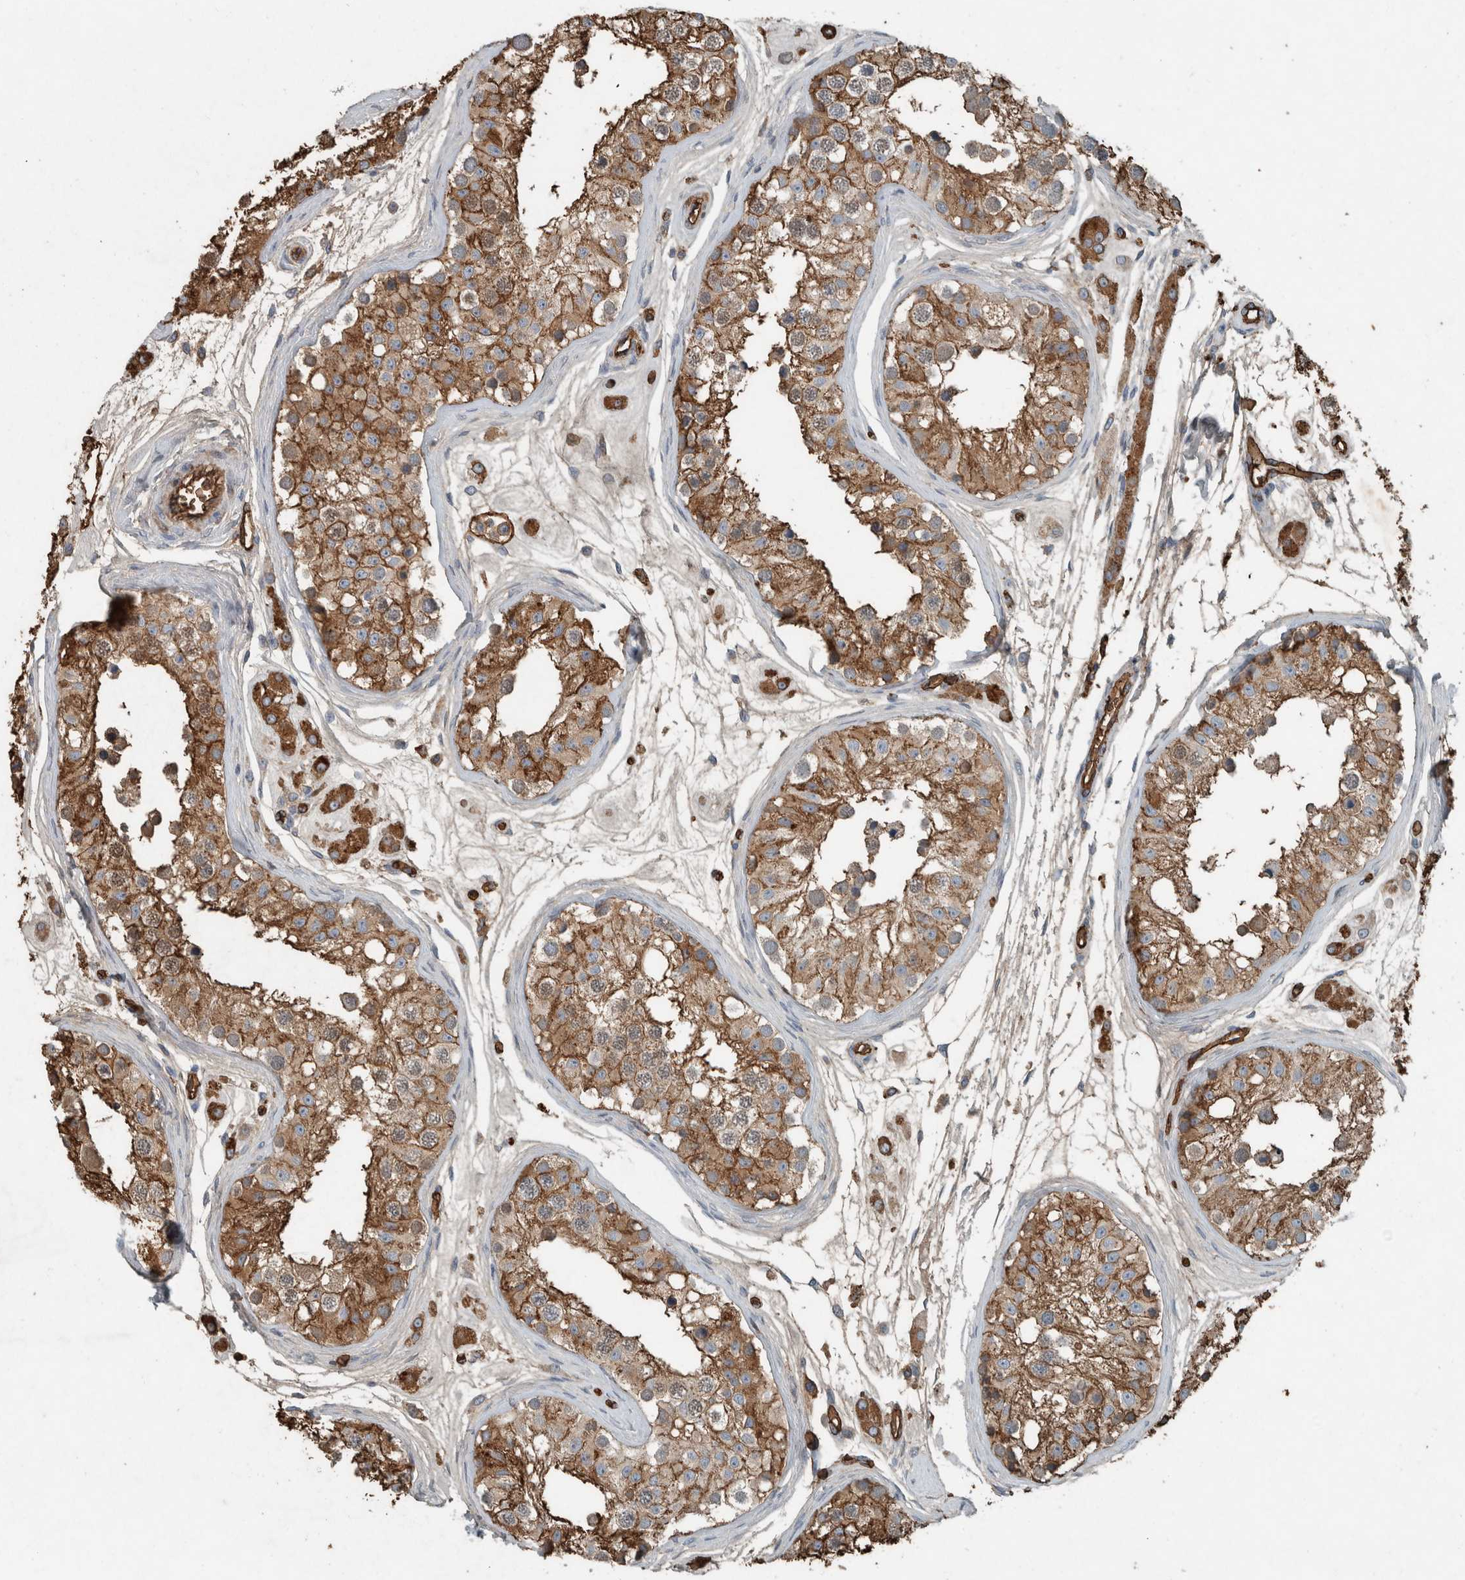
{"staining": {"intensity": "moderate", "quantity": ">75%", "location": "cytoplasmic/membranous"}, "tissue": "testis", "cell_type": "Cells in seminiferous ducts", "image_type": "normal", "snomed": [{"axis": "morphology", "description": "Normal tissue, NOS"}, {"axis": "morphology", "description": "Adenocarcinoma, metastatic, NOS"}, {"axis": "topography", "description": "Testis"}], "caption": "Immunohistochemistry (IHC) micrograph of benign human testis stained for a protein (brown), which reveals medium levels of moderate cytoplasmic/membranous expression in about >75% of cells in seminiferous ducts.", "gene": "LBP", "patient": {"sex": "male", "age": 26}}